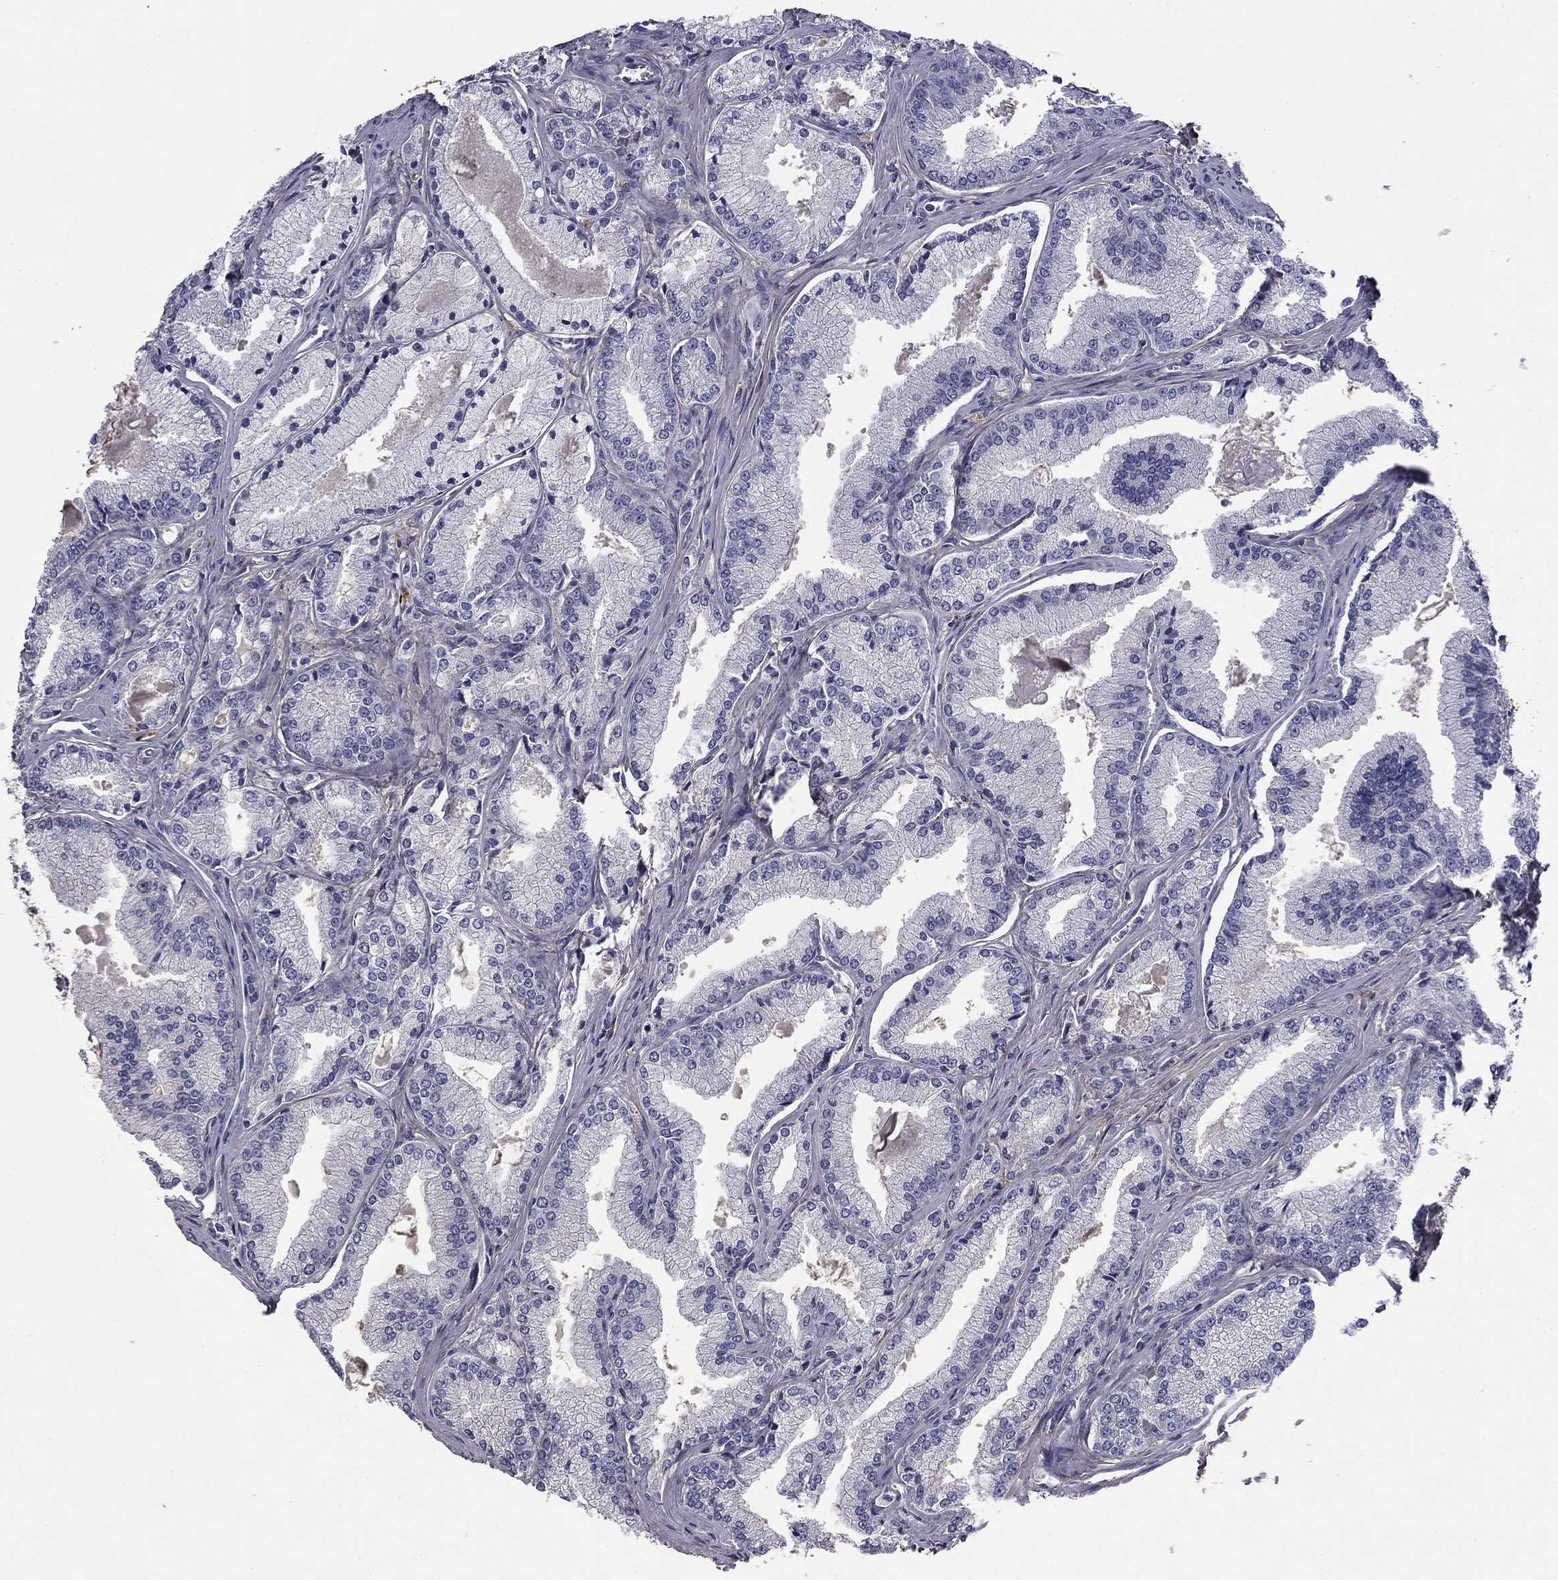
{"staining": {"intensity": "negative", "quantity": "none", "location": "none"}, "tissue": "prostate cancer", "cell_type": "Tumor cells", "image_type": "cancer", "snomed": [{"axis": "morphology", "description": "Adenocarcinoma, NOS"}, {"axis": "morphology", "description": "Adenocarcinoma, High grade"}, {"axis": "topography", "description": "Prostate"}], "caption": "Tumor cells show no significant protein staining in prostate cancer.", "gene": "COL2A1", "patient": {"sex": "male", "age": 70}}